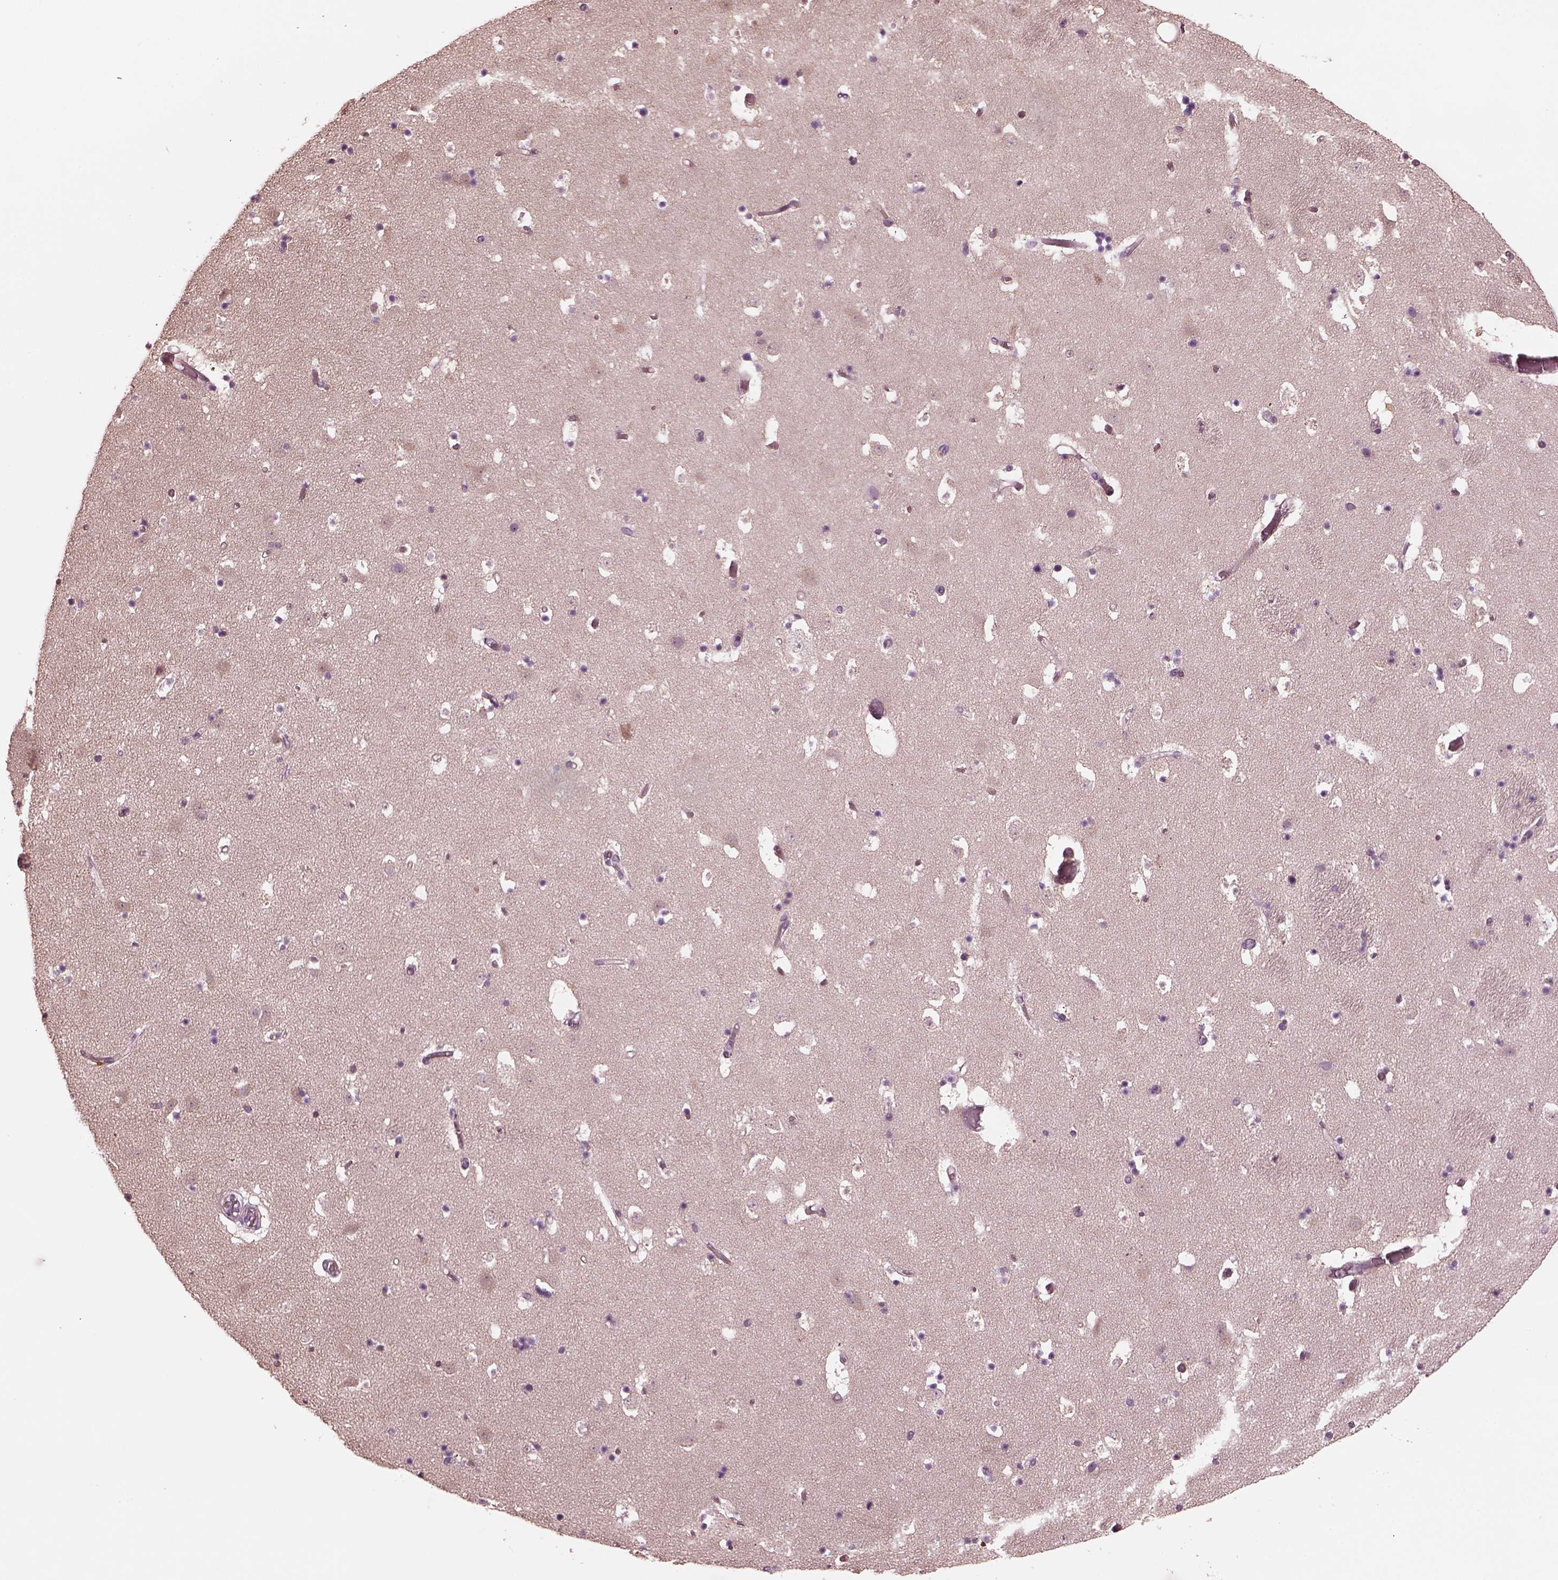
{"staining": {"intensity": "negative", "quantity": "none", "location": "none"}, "tissue": "caudate", "cell_type": "Glial cells", "image_type": "normal", "snomed": [{"axis": "morphology", "description": "Normal tissue, NOS"}, {"axis": "topography", "description": "Lateral ventricle wall"}], "caption": "High magnification brightfield microscopy of normal caudate stained with DAB (3,3'-diaminobenzidine) (brown) and counterstained with hematoxylin (blue): glial cells show no significant positivity. (DAB (3,3'-diaminobenzidine) immunohistochemistry (IHC) with hematoxylin counter stain).", "gene": "ODAD1", "patient": {"sex": "female", "age": 42}}